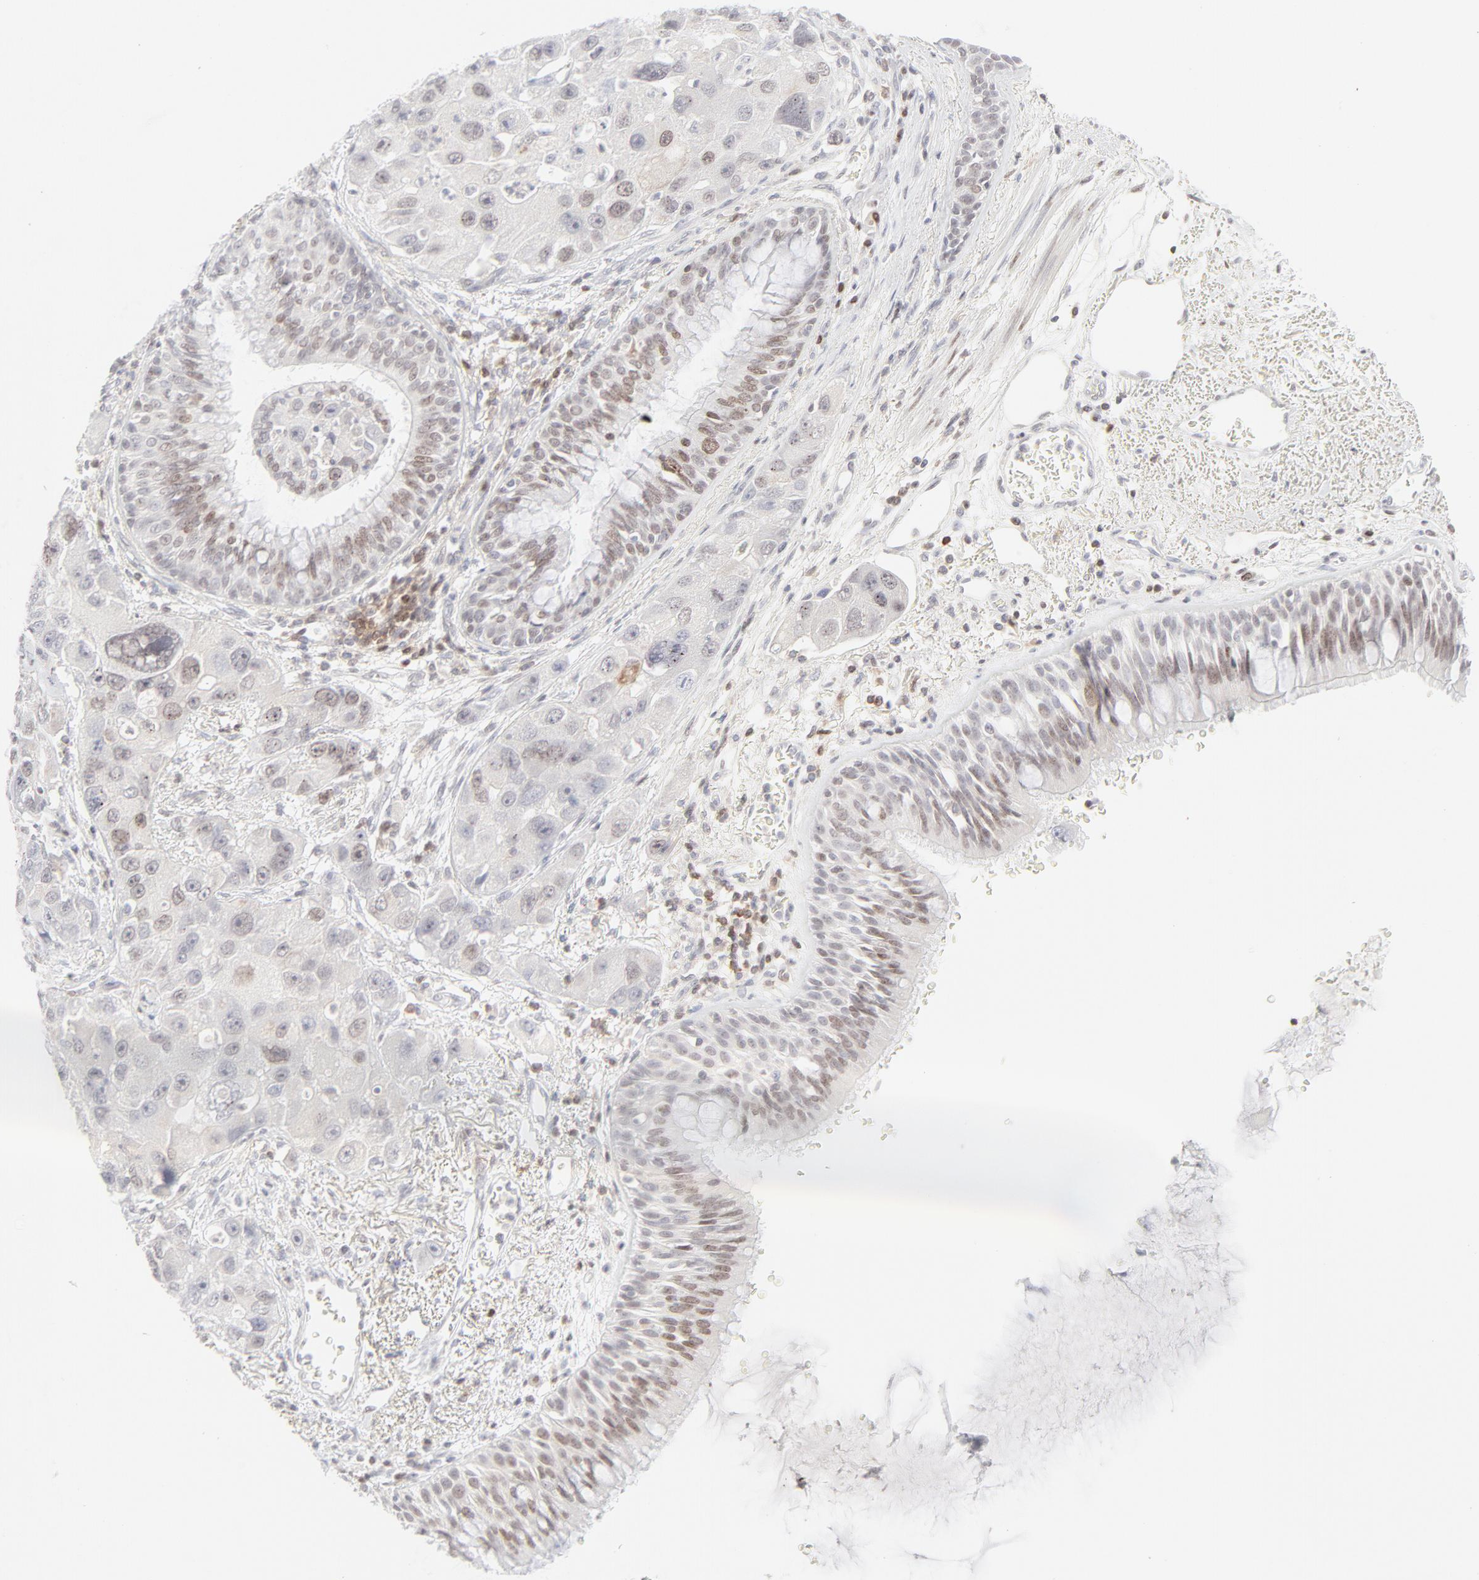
{"staining": {"intensity": "moderate", "quantity": ">75%", "location": "nuclear"}, "tissue": "bronchus", "cell_type": "Respiratory epithelial cells", "image_type": "normal", "snomed": [{"axis": "morphology", "description": "Normal tissue, NOS"}, {"axis": "morphology", "description": "Adenocarcinoma, NOS"}, {"axis": "morphology", "description": "Adenocarcinoma, metastatic, NOS"}, {"axis": "topography", "description": "Lymph node"}, {"axis": "topography", "description": "Bronchus"}, {"axis": "topography", "description": "Lung"}], "caption": "Immunohistochemistry image of unremarkable bronchus: human bronchus stained using IHC reveals medium levels of moderate protein expression localized specifically in the nuclear of respiratory epithelial cells, appearing as a nuclear brown color.", "gene": "PRKCB", "patient": {"sex": "female", "age": 54}}